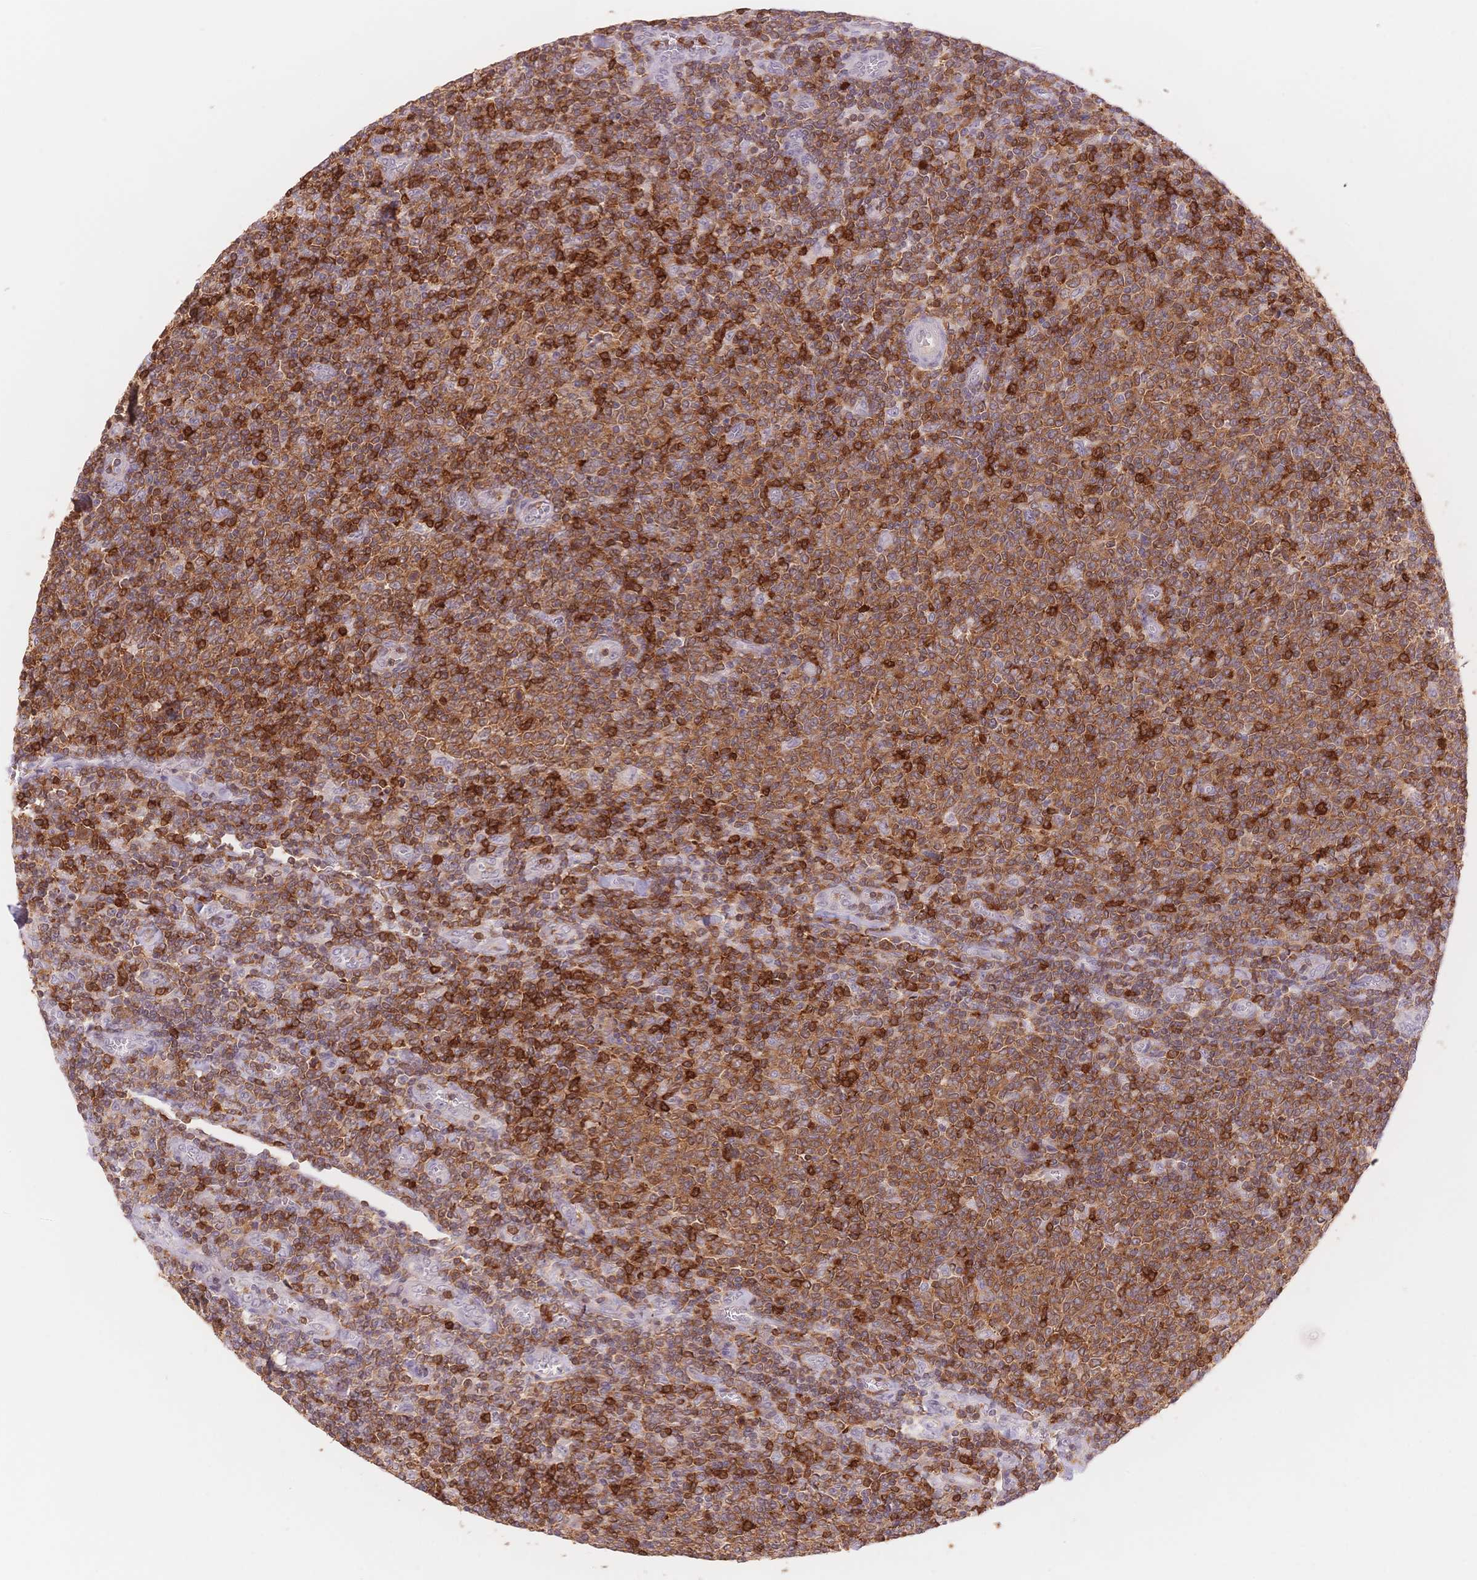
{"staining": {"intensity": "moderate", "quantity": ">75%", "location": "cytoplasmic/membranous"}, "tissue": "lymphoma", "cell_type": "Tumor cells", "image_type": "cancer", "snomed": [{"axis": "morphology", "description": "Malignant lymphoma, non-Hodgkin's type, Low grade"}, {"axis": "topography", "description": "Lymph node"}], "caption": "Human lymphoma stained for a protein (brown) shows moderate cytoplasmic/membranous positive staining in approximately >75% of tumor cells.", "gene": "STK39", "patient": {"sex": "male", "age": 52}}